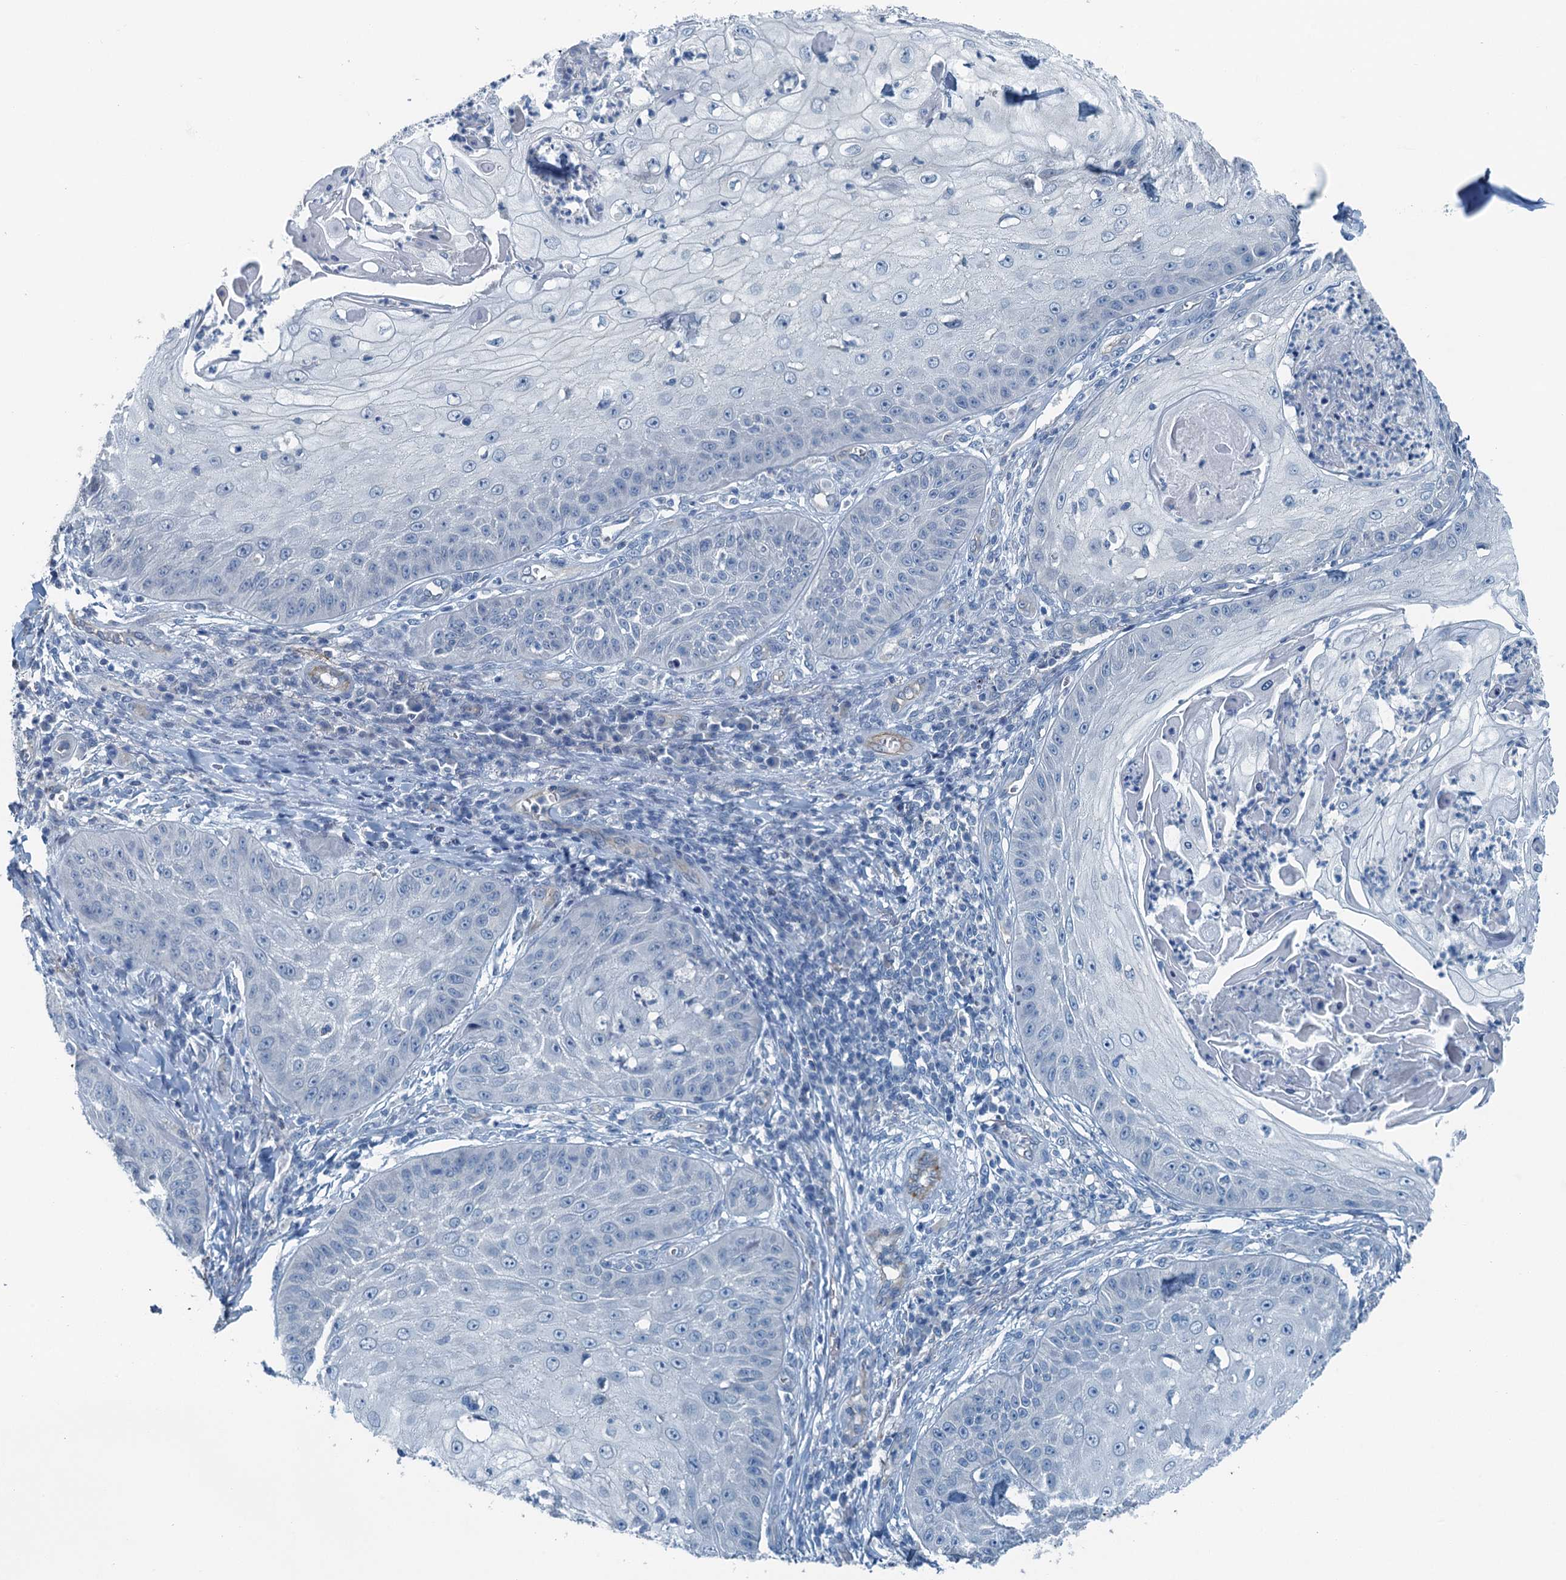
{"staining": {"intensity": "negative", "quantity": "none", "location": "none"}, "tissue": "skin cancer", "cell_type": "Tumor cells", "image_type": "cancer", "snomed": [{"axis": "morphology", "description": "Squamous cell carcinoma, NOS"}, {"axis": "topography", "description": "Skin"}], "caption": "IHC of human squamous cell carcinoma (skin) demonstrates no expression in tumor cells. (DAB immunohistochemistry, high magnification).", "gene": "GFOD2", "patient": {"sex": "male", "age": 70}}